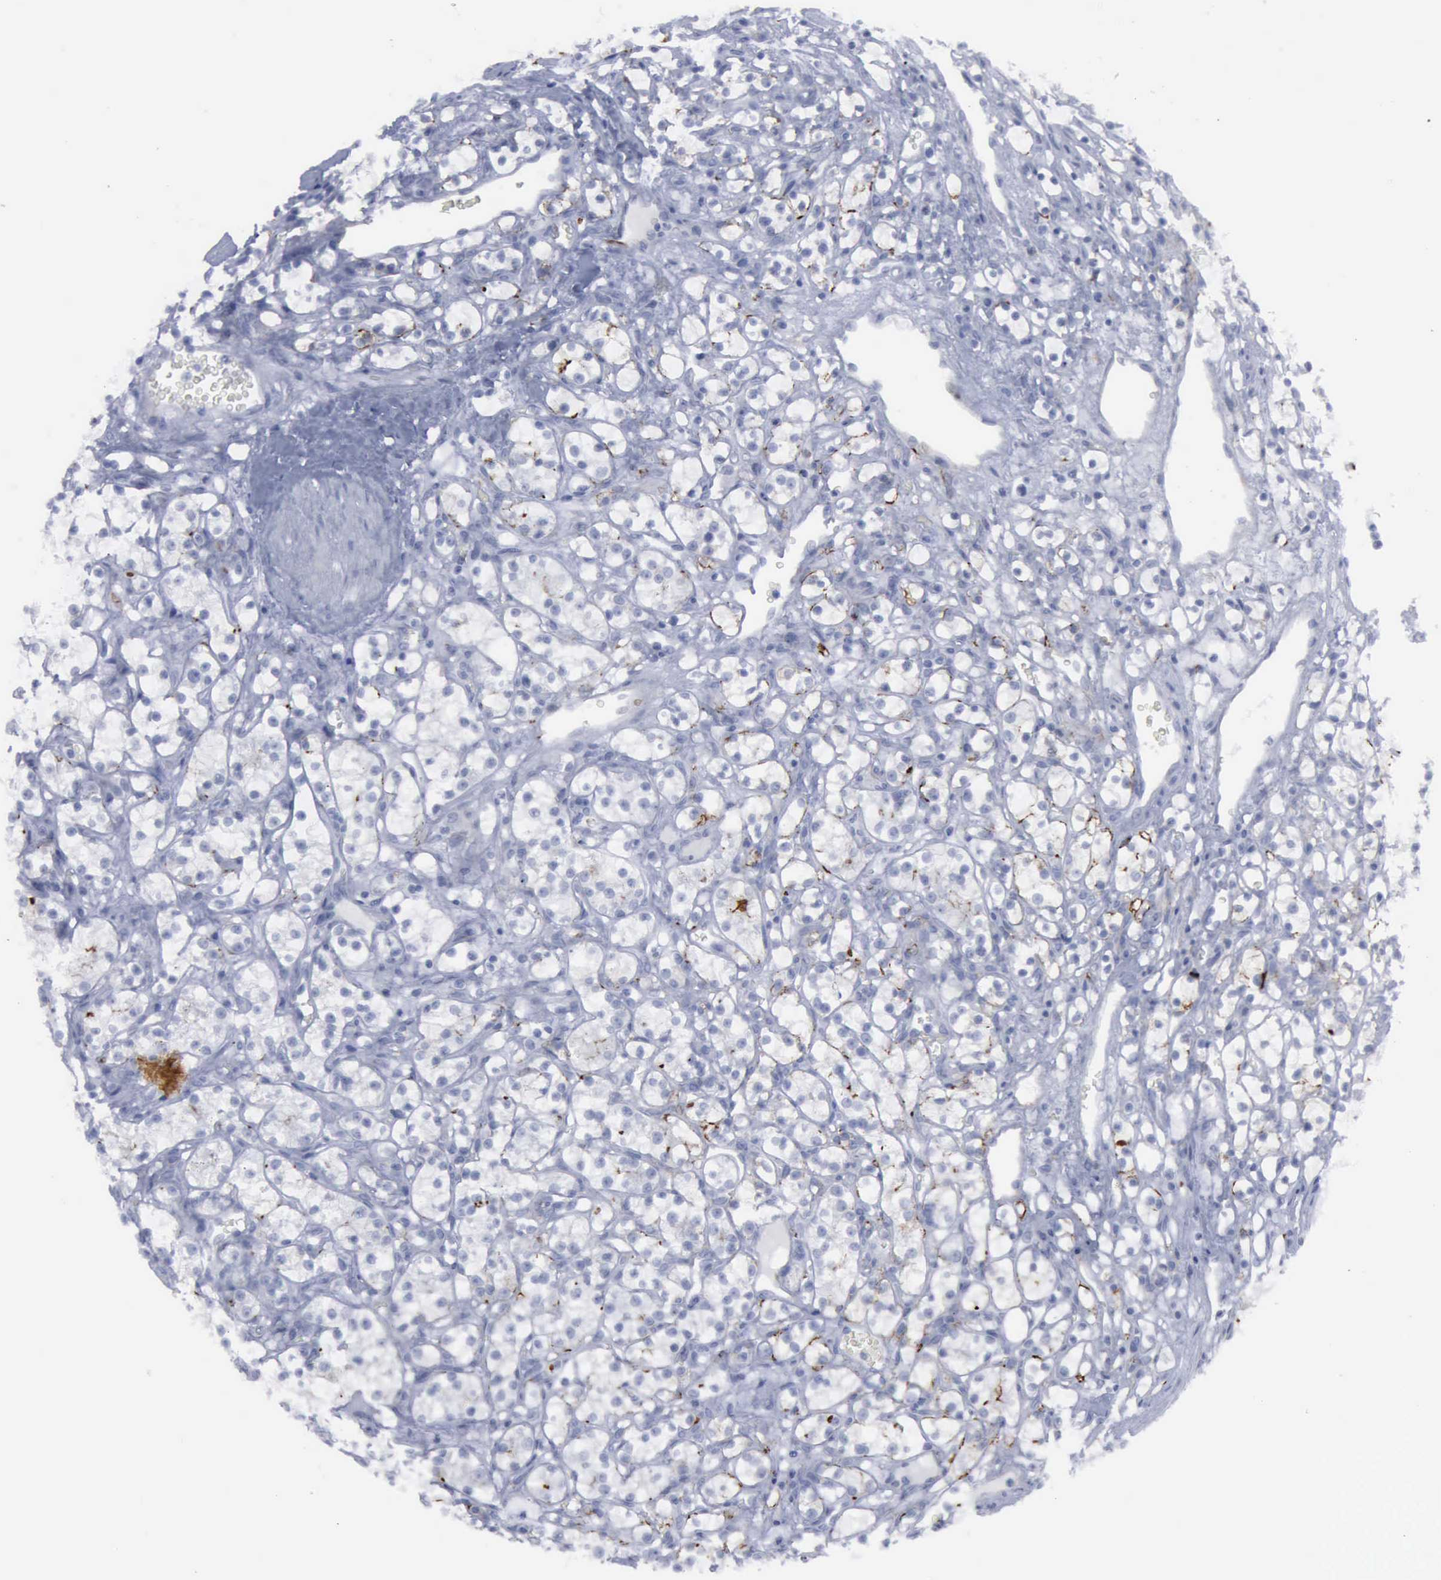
{"staining": {"intensity": "moderate", "quantity": "<25%", "location": "cytoplasmic/membranous"}, "tissue": "renal cancer", "cell_type": "Tumor cells", "image_type": "cancer", "snomed": [{"axis": "morphology", "description": "Adenocarcinoma, NOS"}, {"axis": "topography", "description": "Kidney"}], "caption": "Protein staining of adenocarcinoma (renal) tissue exhibits moderate cytoplasmic/membranous positivity in approximately <25% of tumor cells.", "gene": "VCAM1", "patient": {"sex": "male", "age": 61}}